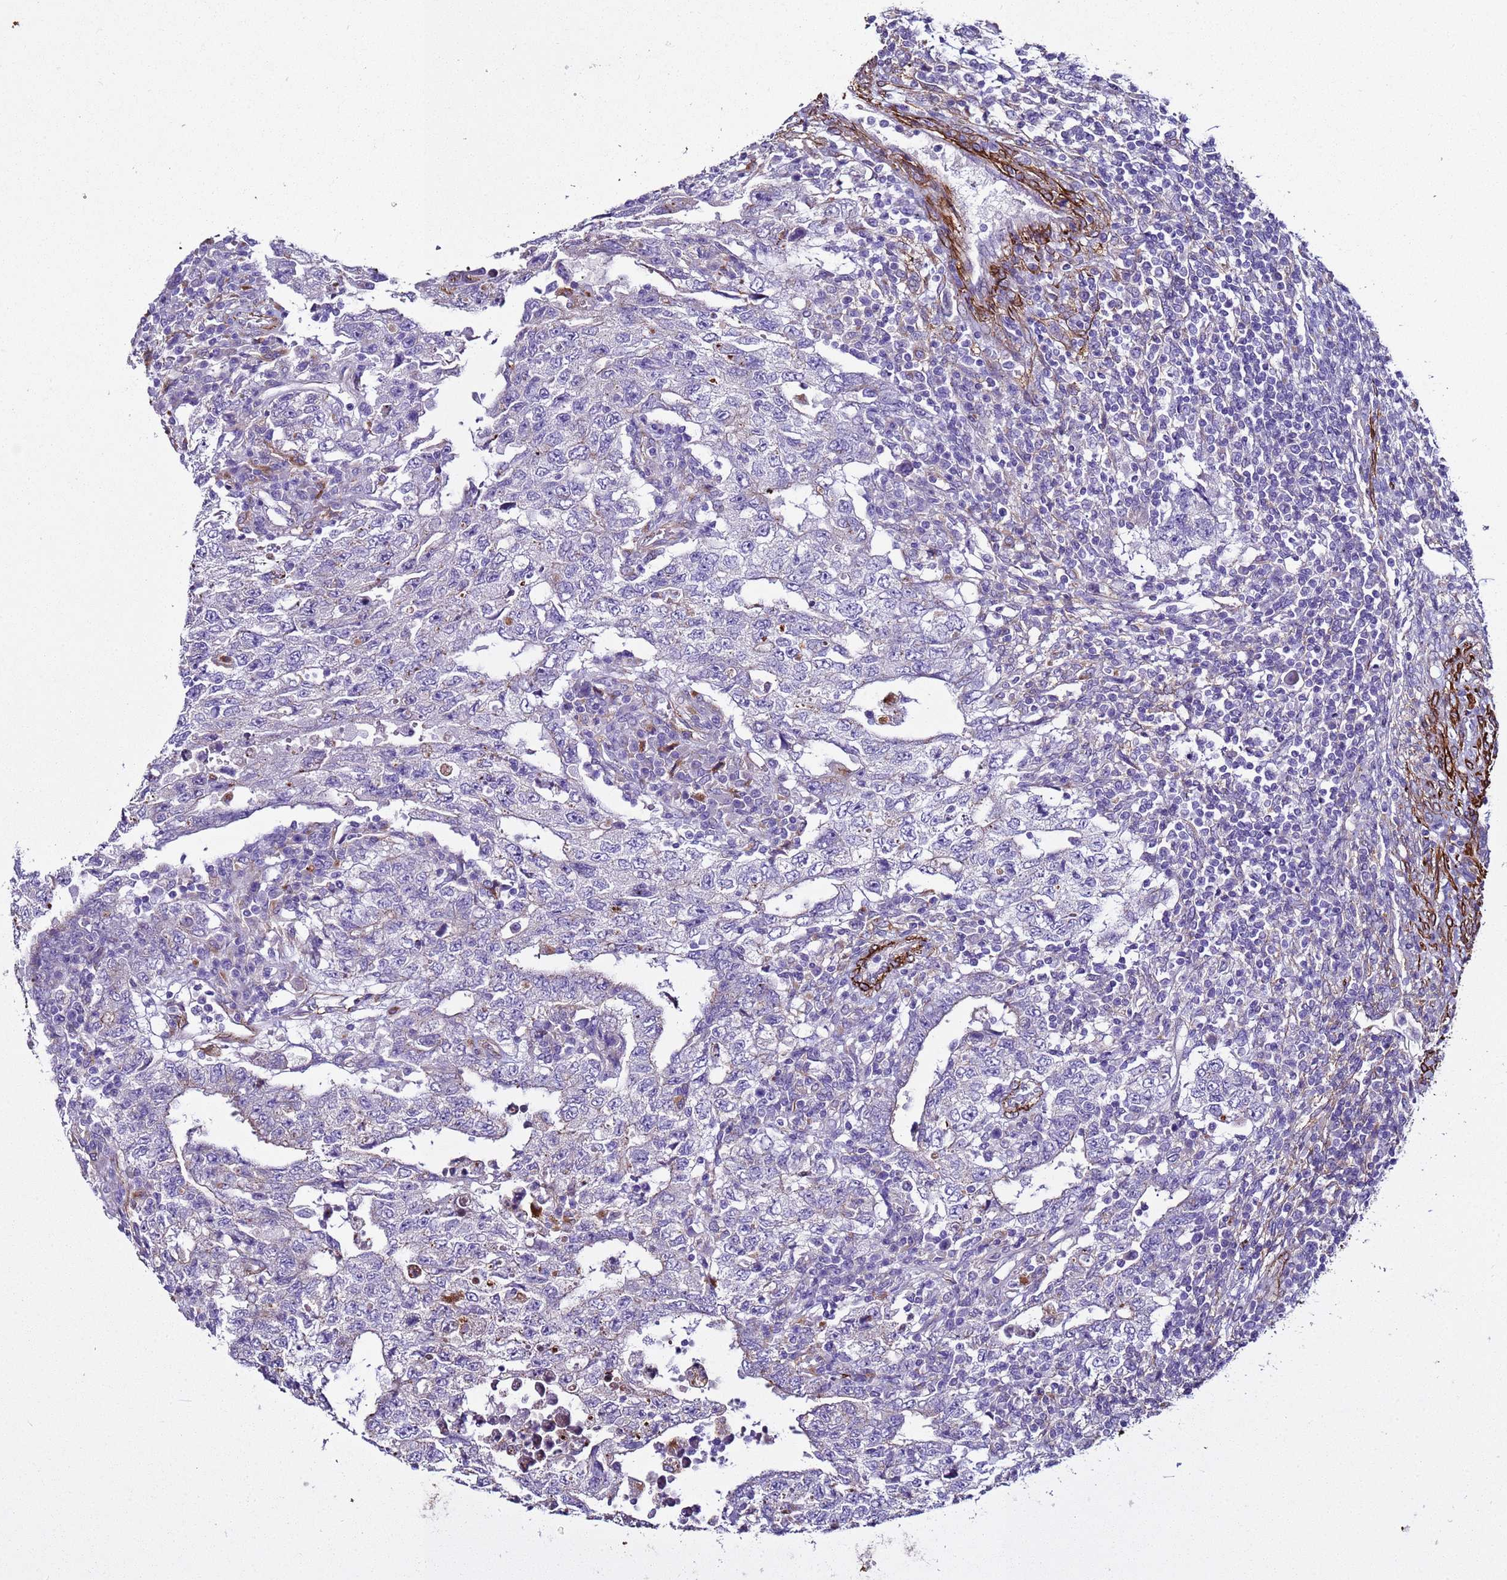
{"staining": {"intensity": "negative", "quantity": "none", "location": "none"}, "tissue": "testis cancer", "cell_type": "Tumor cells", "image_type": "cancer", "snomed": [{"axis": "morphology", "description": "Carcinoma, Embryonal, NOS"}, {"axis": "topography", "description": "Testis"}], "caption": "A histopathology image of testis embryonal carcinoma stained for a protein displays no brown staining in tumor cells.", "gene": "RABL2B", "patient": {"sex": "male", "age": 26}}